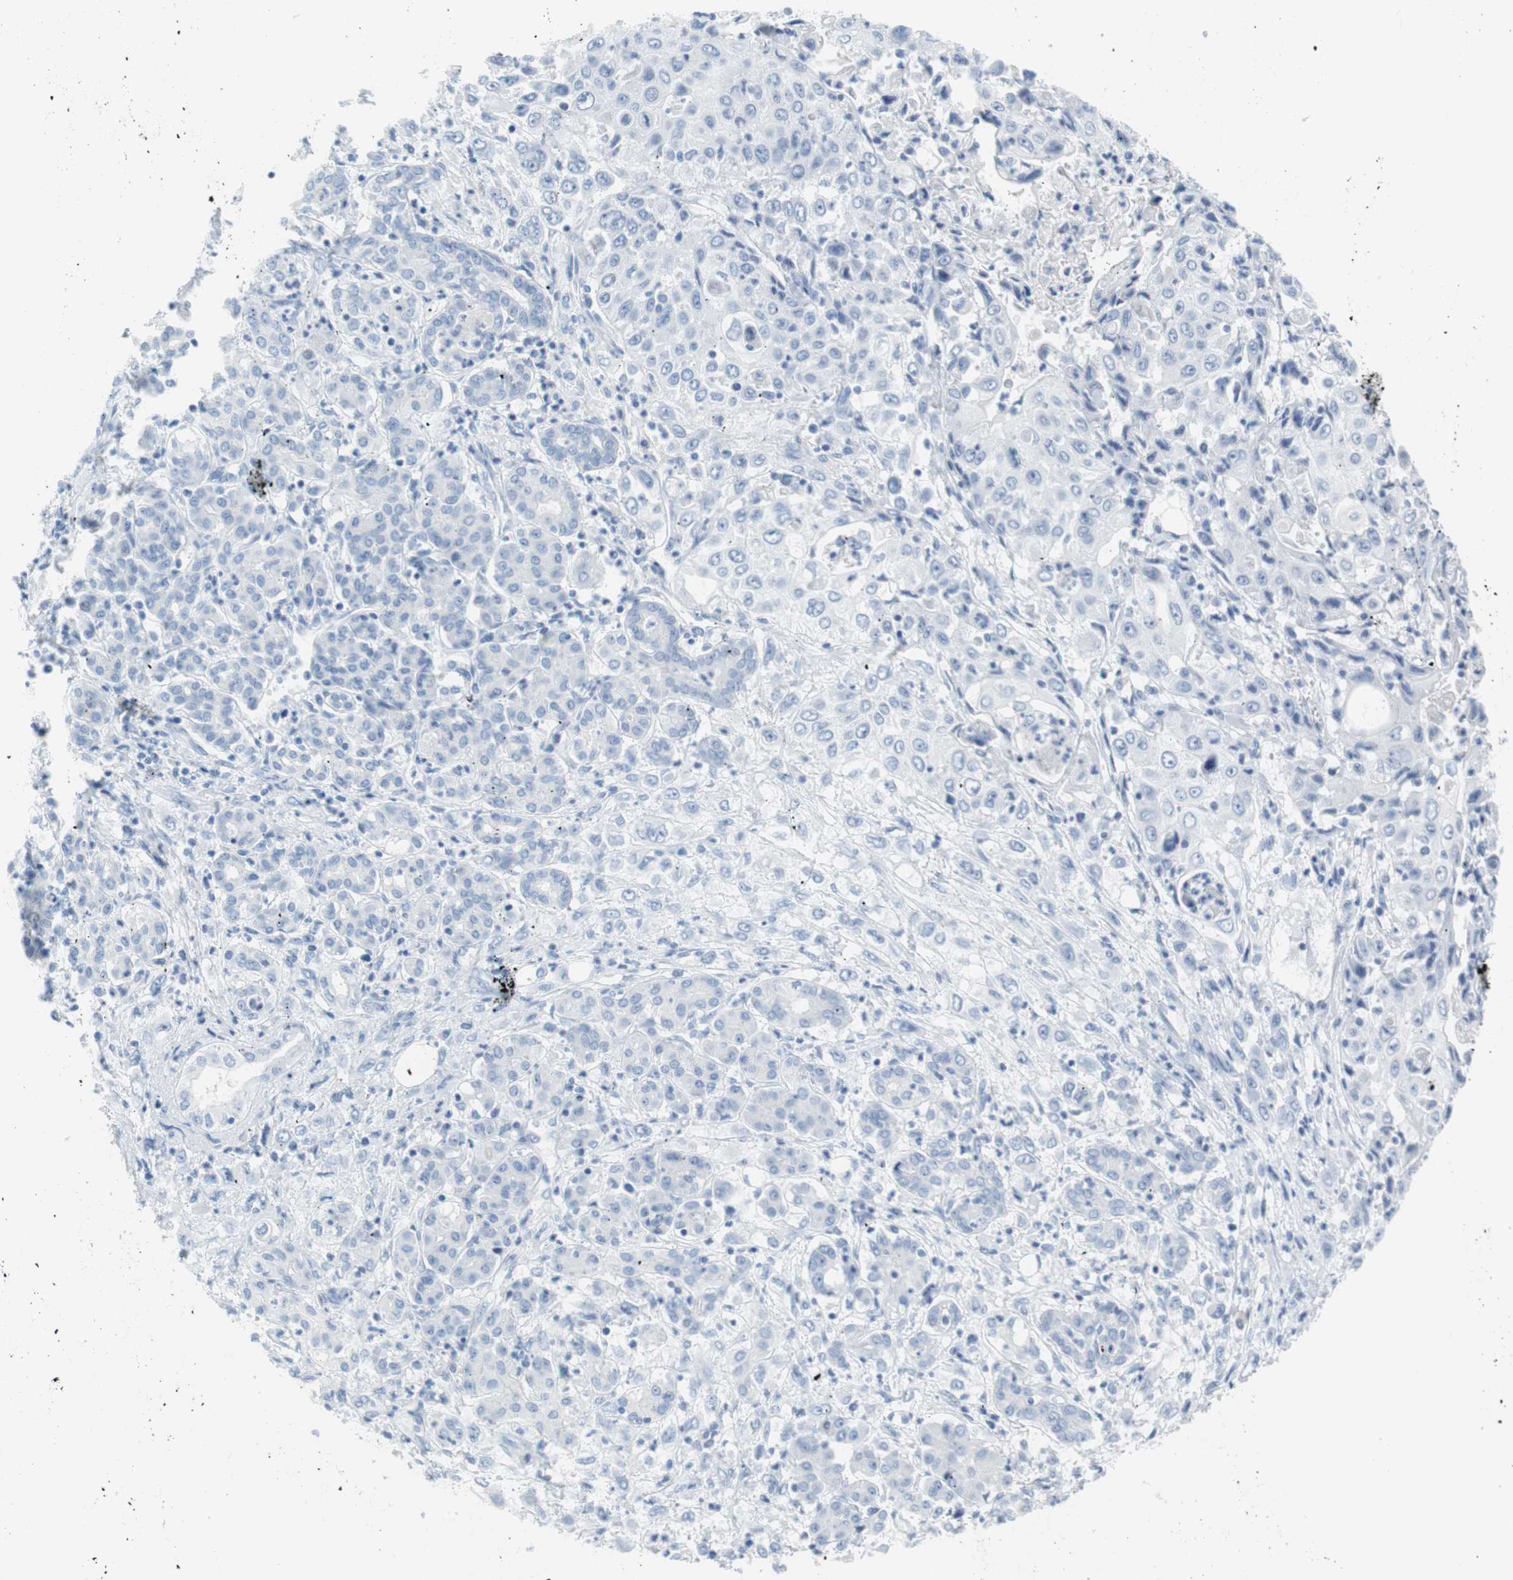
{"staining": {"intensity": "negative", "quantity": "none", "location": "none"}, "tissue": "pancreatic cancer", "cell_type": "Tumor cells", "image_type": "cancer", "snomed": [{"axis": "morphology", "description": "Adenocarcinoma, NOS"}, {"axis": "topography", "description": "Pancreas"}], "caption": "A micrograph of human pancreatic adenocarcinoma is negative for staining in tumor cells.", "gene": "MYH1", "patient": {"sex": "male", "age": 70}}